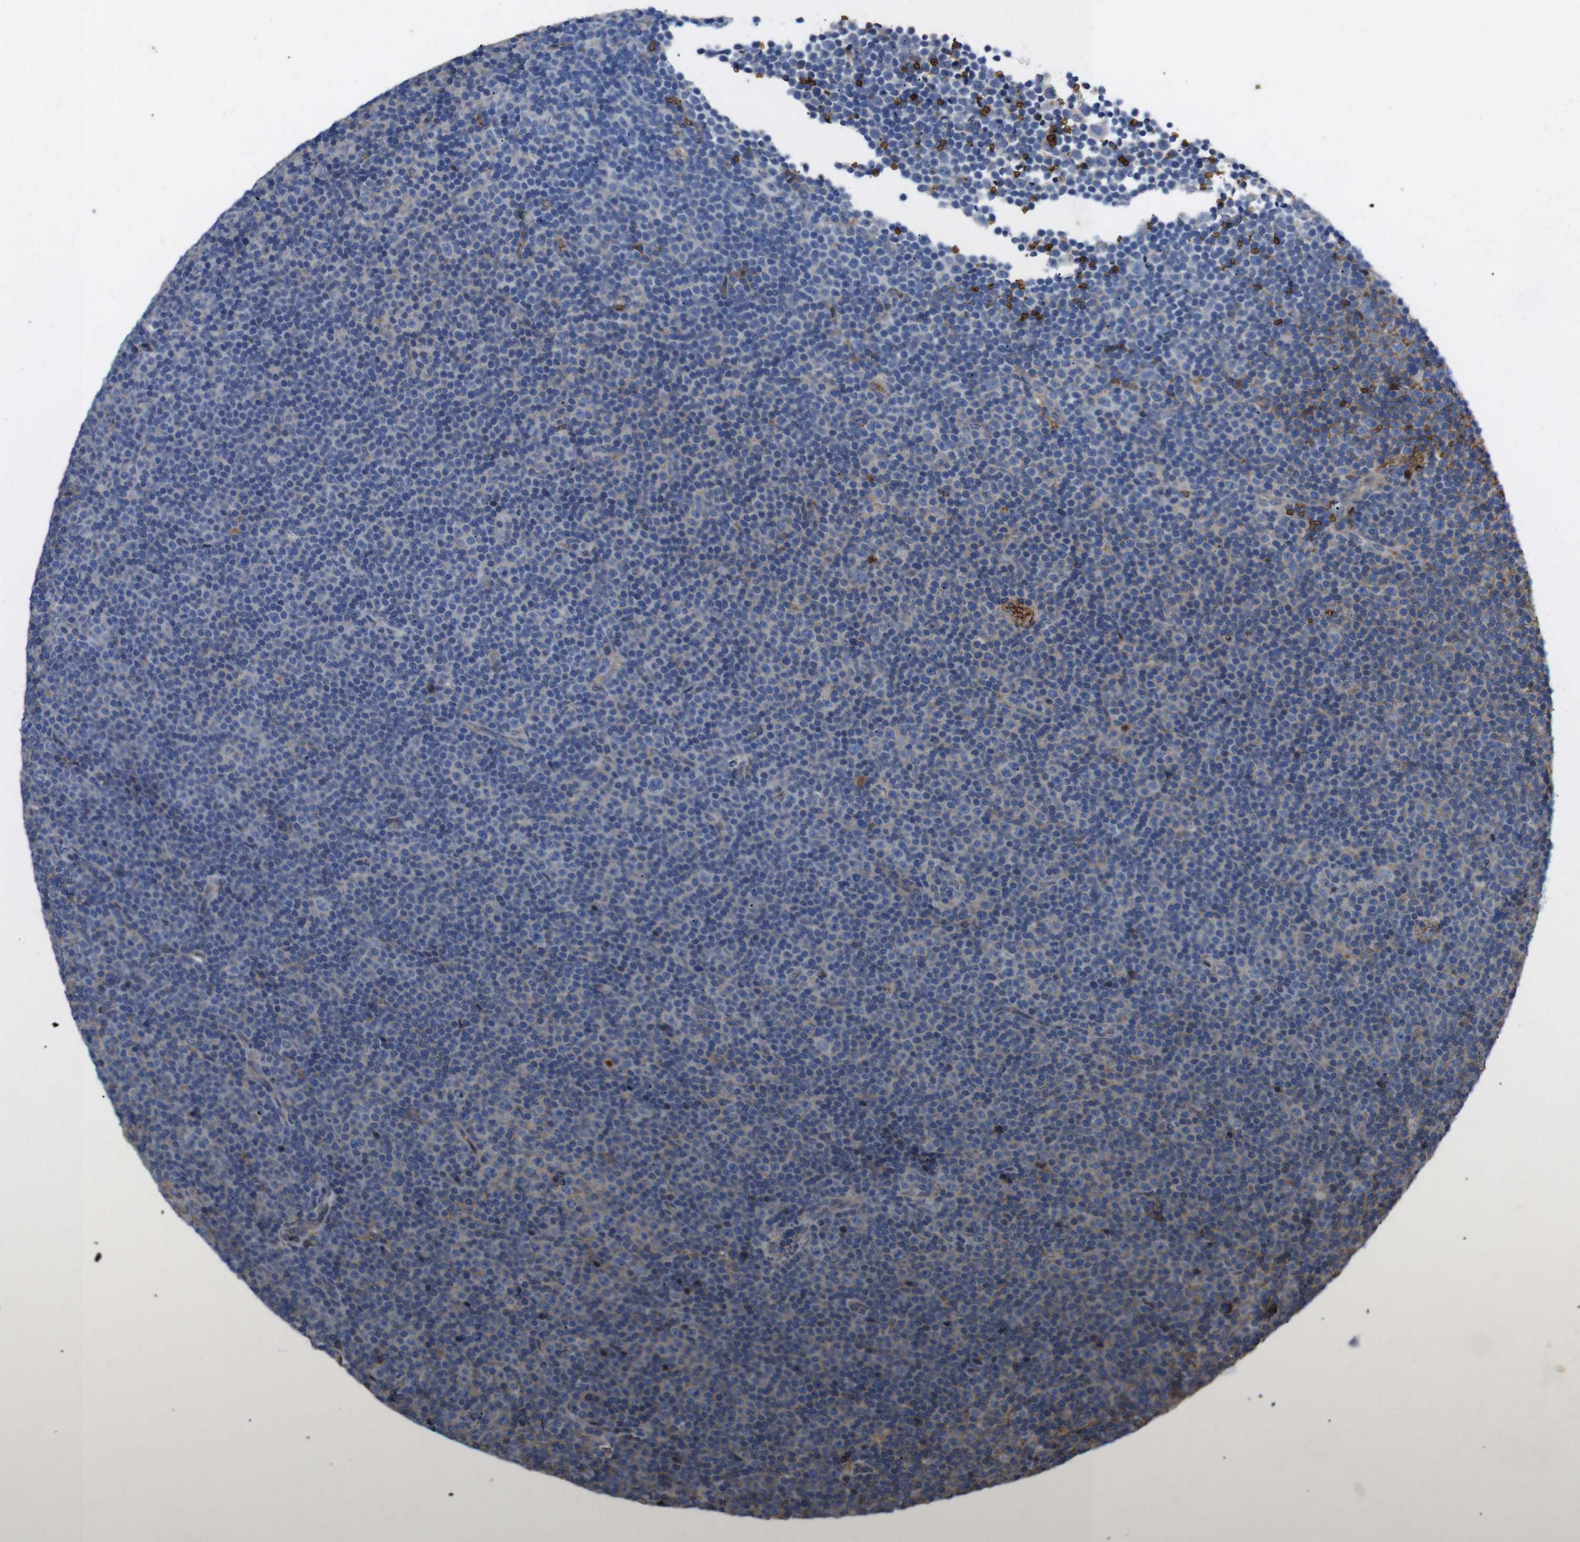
{"staining": {"intensity": "negative", "quantity": "none", "location": "none"}, "tissue": "lymphoma", "cell_type": "Tumor cells", "image_type": "cancer", "snomed": [{"axis": "morphology", "description": "Malignant lymphoma, non-Hodgkin's type, Low grade"}, {"axis": "topography", "description": "Lymph node"}], "caption": "This photomicrograph is of lymphoma stained with IHC to label a protein in brown with the nuclei are counter-stained blue. There is no staining in tumor cells. (Stains: DAB IHC with hematoxylin counter stain, Microscopy: brightfield microscopy at high magnification).", "gene": "SPTB", "patient": {"sex": "female", "age": 67}}